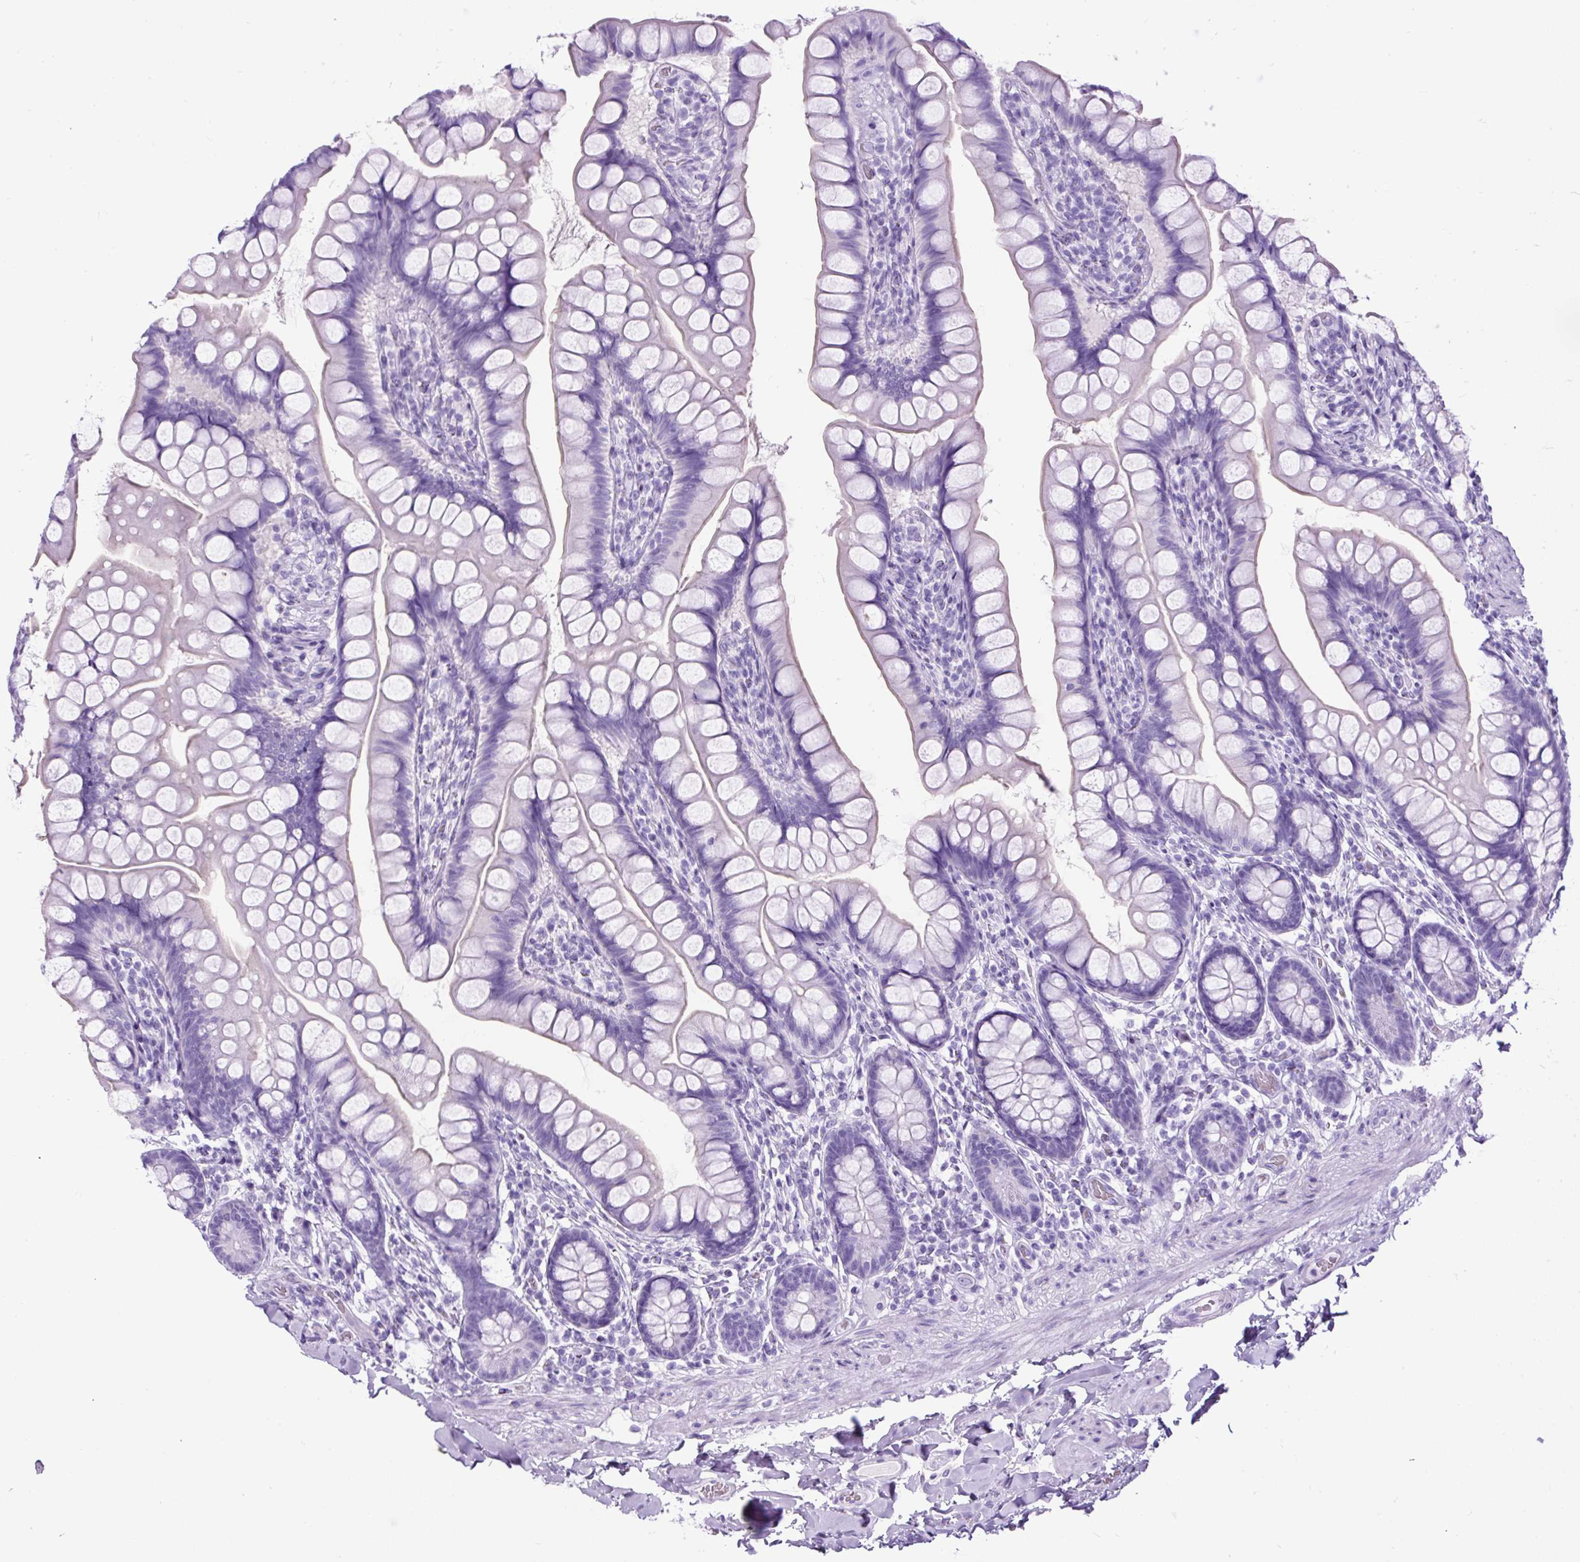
{"staining": {"intensity": "negative", "quantity": "none", "location": "none"}, "tissue": "small intestine", "cell_type": "Glandular cells", "image_type": "normal", "snomed": [{"axis": "morphology", "description": "Normal tissue, NOS"}, {"axis": "topography", "description": "Small intestine"}], "caption": "This is an immunohistochemistry histopathology image of normal human small intestine. There is no staining in glandular cells.", "gene": "CEL", "patient": {"sex": "male", "age": 70}}